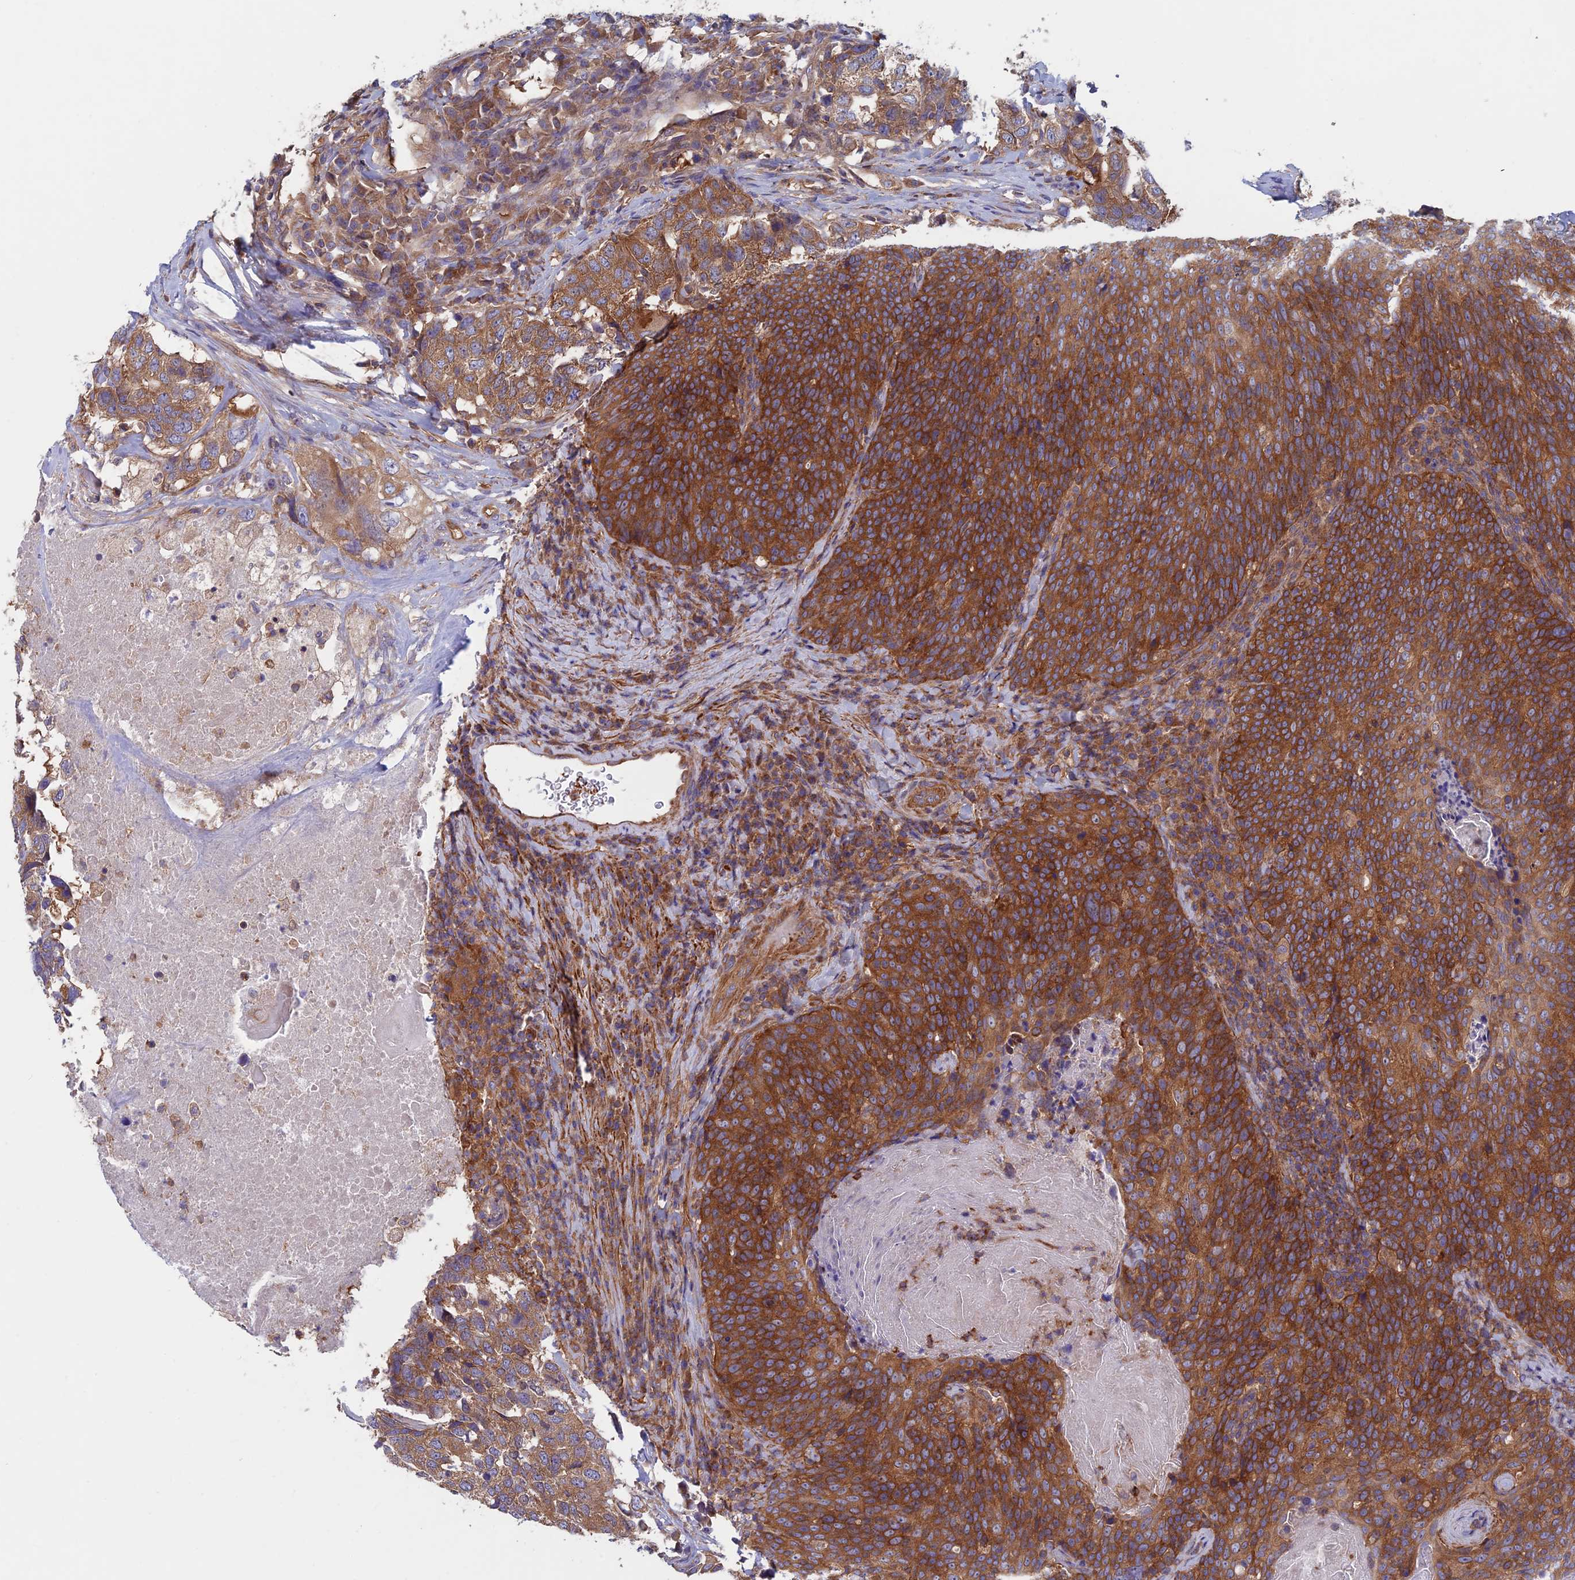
{"staining": {"intensity": "strong", "quantity": ">75%", "location": "cytoplasmic/membranous"}, "tissue": "head and neck cancer", "cell_type": "Tumor cells", "image_type": "cancer", "snomed": [{"axis": "morphology", "description": "Squamous cell carcinoma, NOS"}, {"axis": "morphology", "description": "Squamous cell carcinoma, metastatic, NOS"}, {"axis": "topography", "description": "Lymph node"}, {"axis": "topography", "description": "Head-Neck"}], "caption": "Immunohistochemical staining of head and neck cancer reveals high levels of strong cytoplasmic/membranous protein staining in about >75% of tumor cells.", "gene": "DNM1L", "patient": {"sex": "male", "age": 62}}